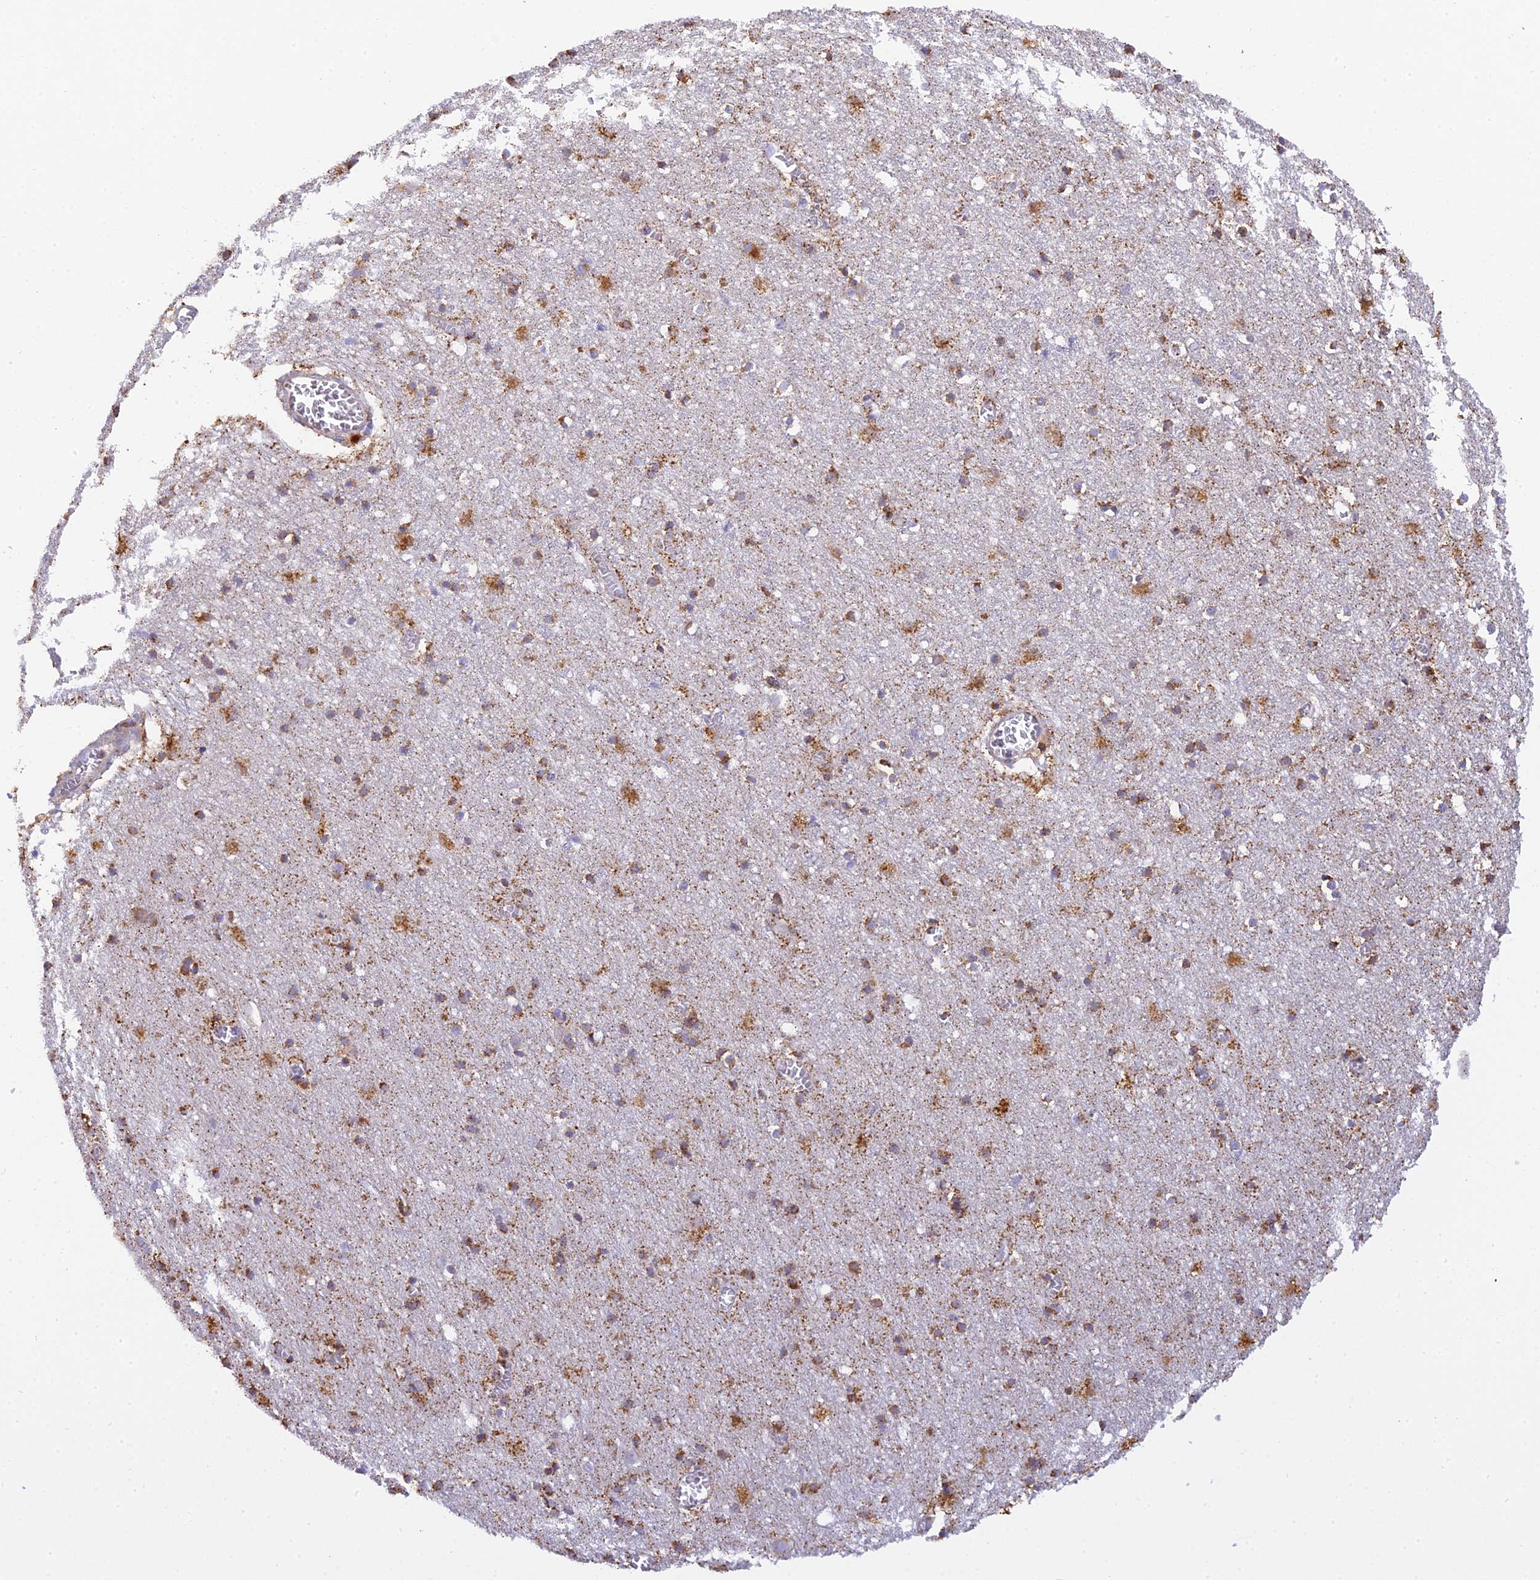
{"staining": {"intensity": "moderate", "quantity": ">75%", "location": "cytoplasmic/membranous"}, "tissue": "cerebral cortex", "cell_type": "Endothelial cells", "image_type": "normal", "snomed": [{"axis": "morphology", "description": "Normal tissue, NOS"}, {"axis": "topography", "description": "Cerebral cortex"}], "caption": "Cerebral cortex stained with a brown dye reveals moderate cytoplasmic/membranous positive positivity in about >75% of endothelial cells.", "gene": "CLCN7", "patient": {"sex": "female", "age": 64}}